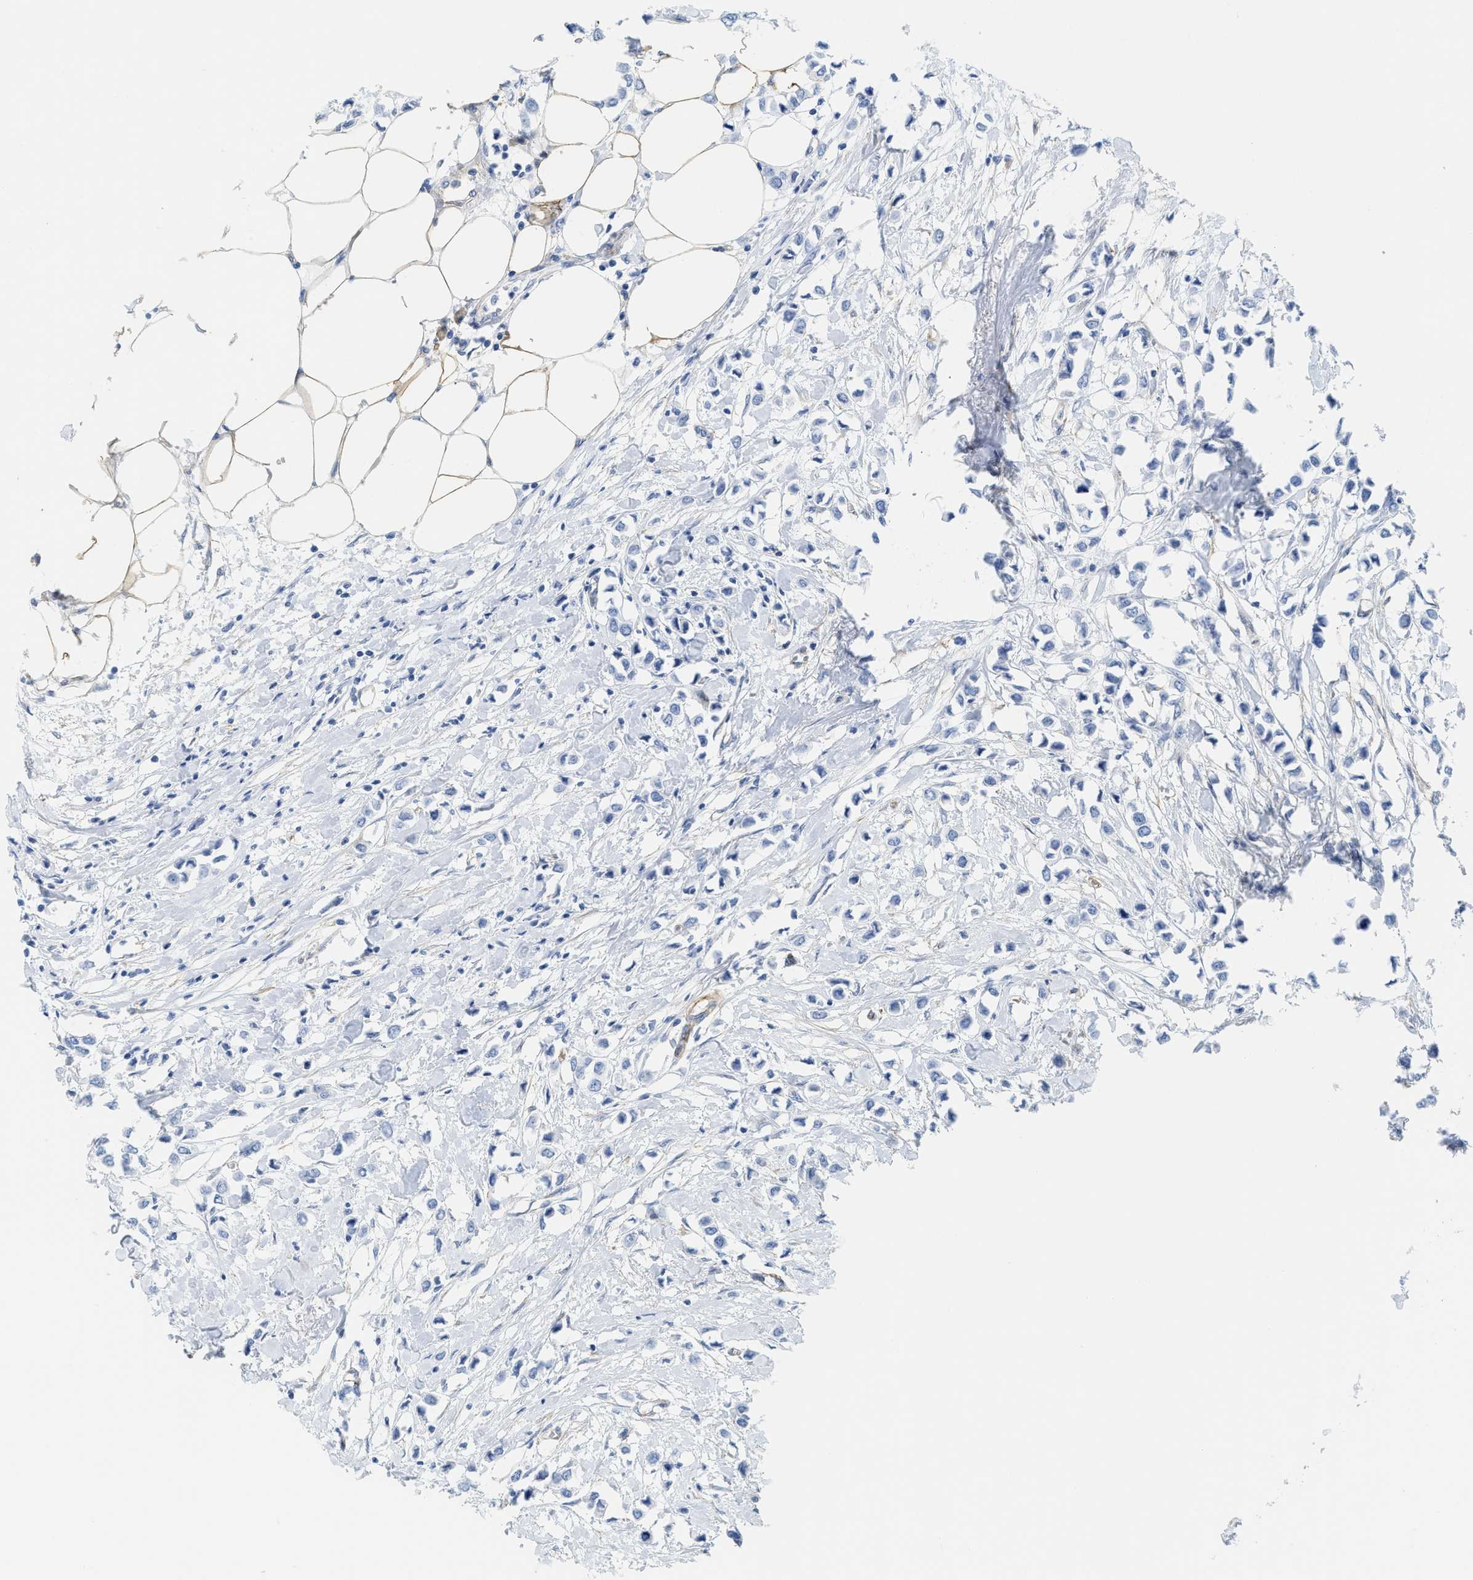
{"staining": {"intensity": "negative", "quantity": "none", "location": "none"}, "tissue": "breast cancer", "cell_type": "Tumor cells", "image_type": "cancer", "snomed": [{"axis": "morphology", "description": "Lobular carcinoma"}, {"axis": "topography", "description": "Breast"}], "caption": "Breast cancer was stained to show a protein in brown. There is no significant staining in tumor cells.", "gene": "TUB", "patient": {"sex": "female", "age": 51}}